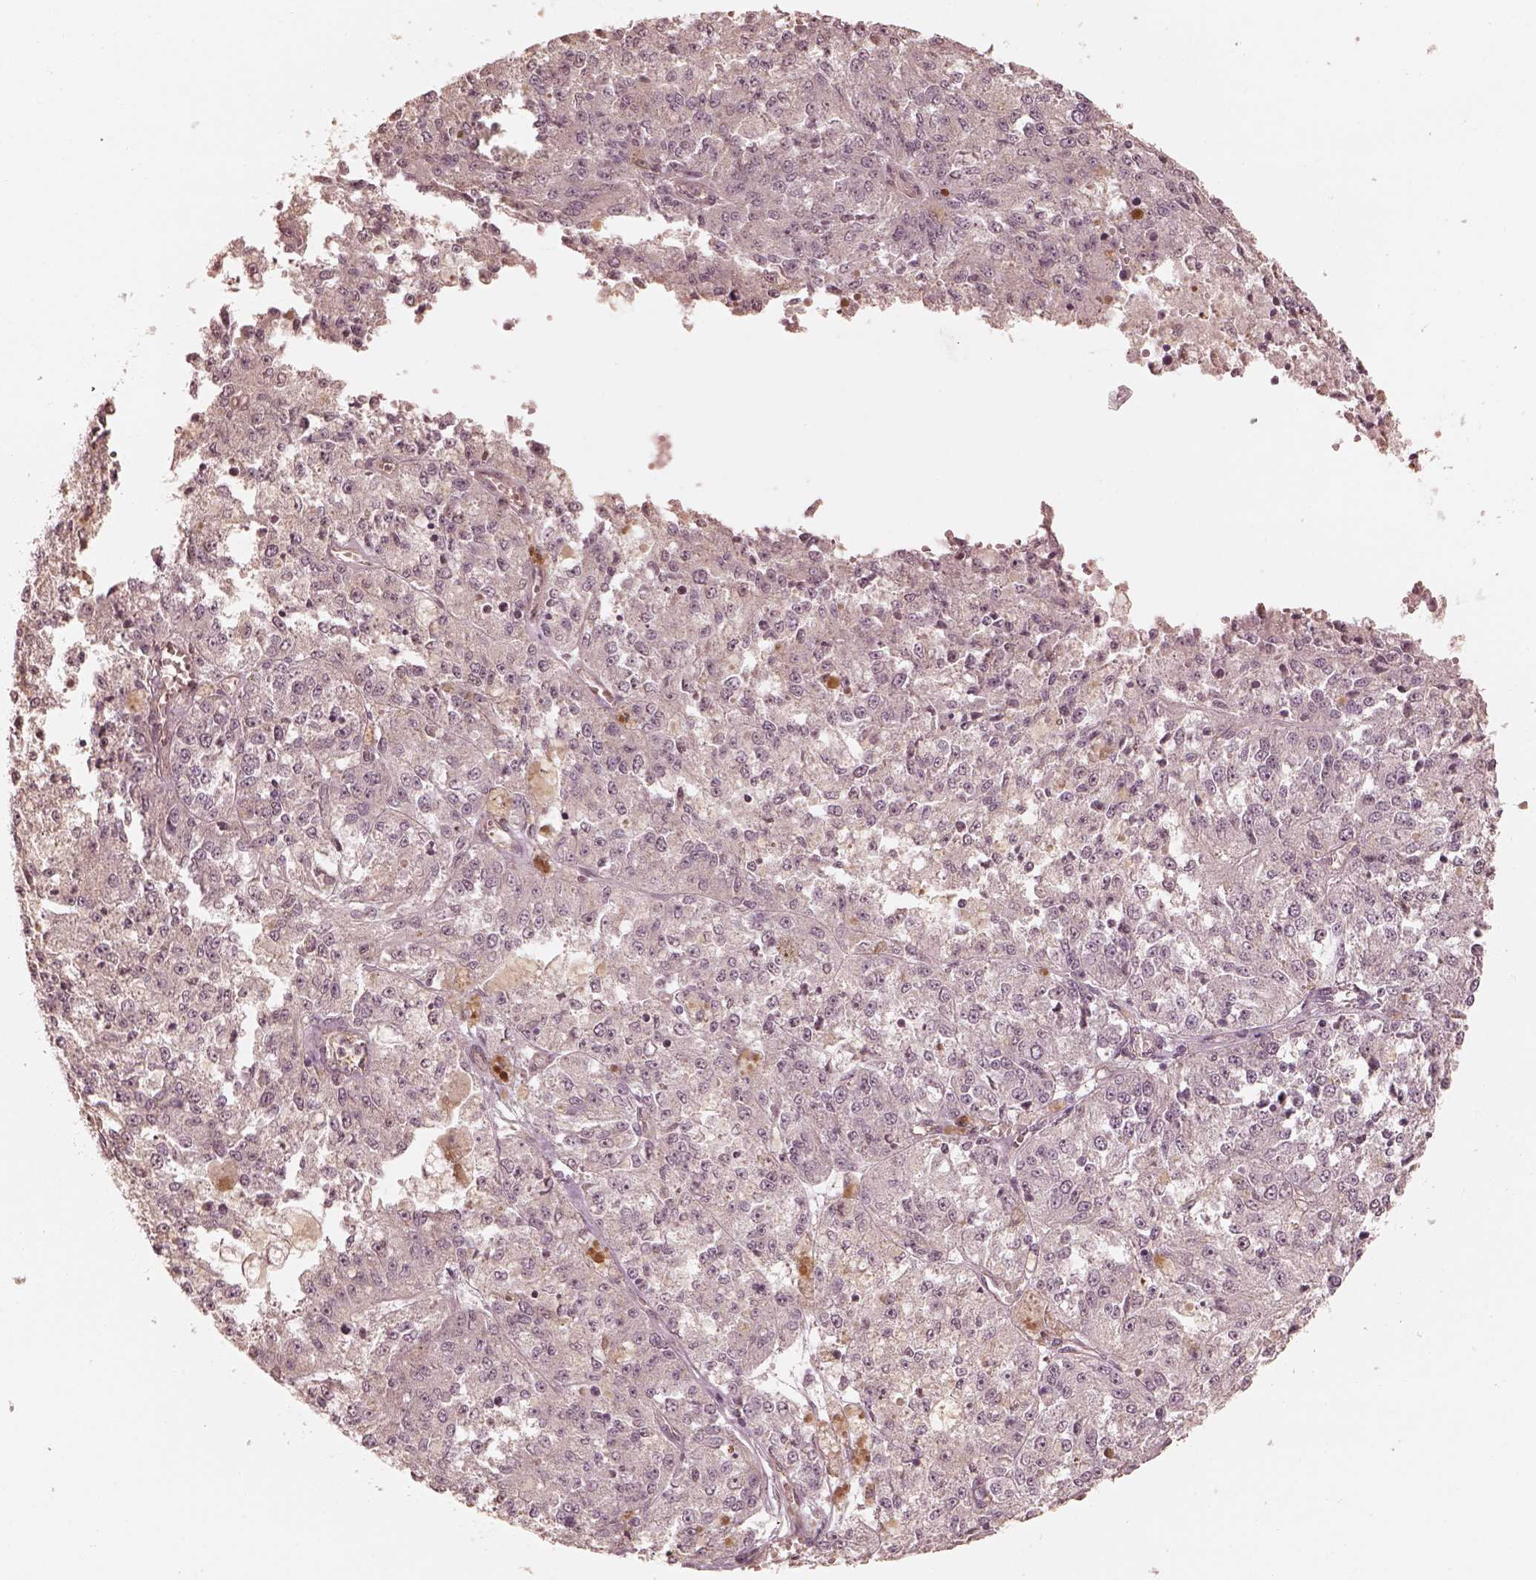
{"staining": {"intensity": "negative", "quantity": "none", "location": "none"}, "tissue": "melanoma", "cell_type": "Tumor cells", "image_type": "cancer", "snomed": [{"axis": "morphology", "description": "Malignant melanoma, Metastatic site"}, {"axis": "topography", "description": "Lymph node"}], "caption": "Immunohistochemistry (IHC) of human malignant melanoma (metastatic site) shows no staining in tumor cells.", "gene": "KIF5C", "patient": {"sex": "female", "age": 64}}